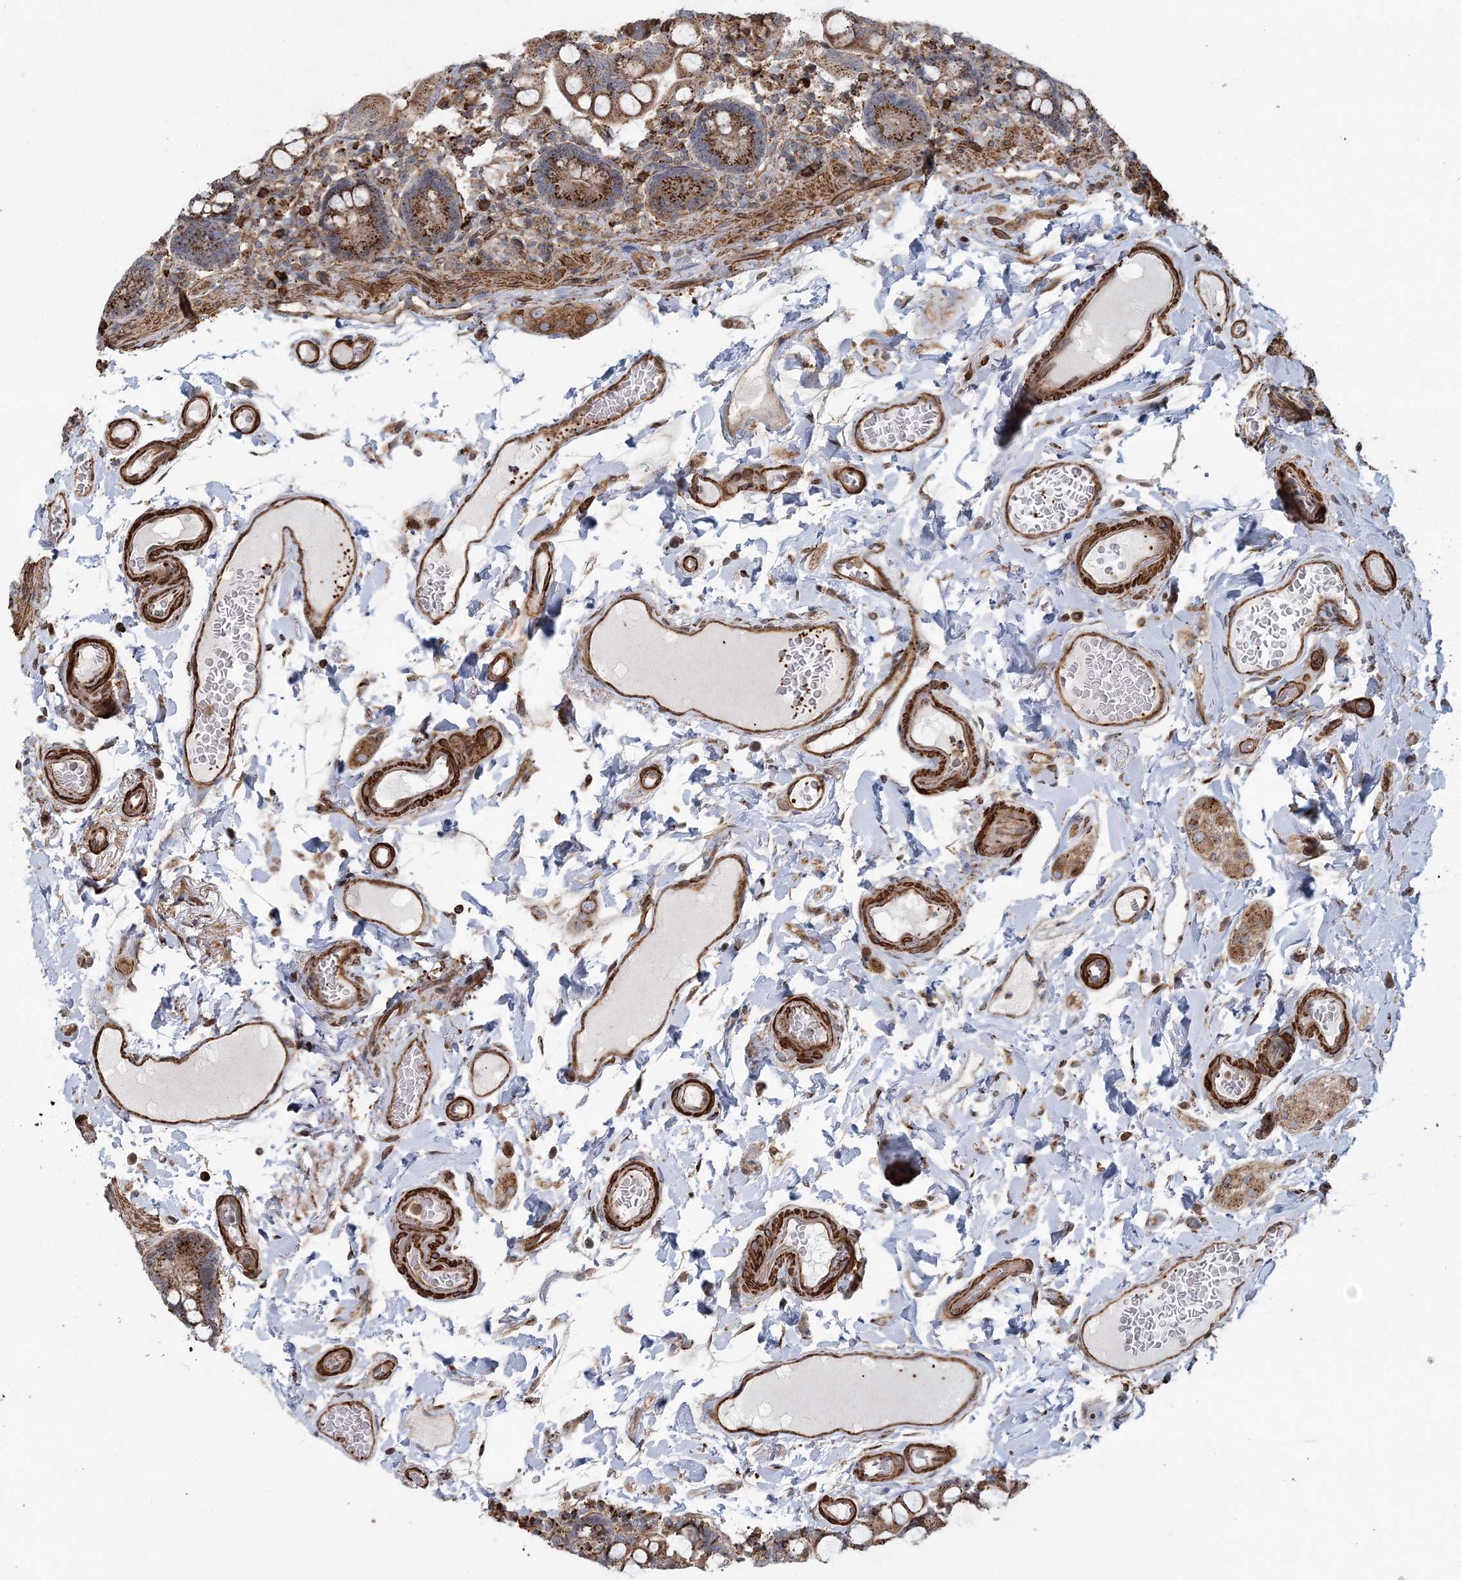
{"staining": {"intensity": "strong", "quantity": ">75%", "location": "cytoplasmic/membranous"}, "tissue": "small intestine", "cell_type": "Glandular cells", "image_type": "normal", "snomed": [{"axis": "morphology", "description": "Normal tissue, NOS"}, {"axis": "topography", "description": "Small intestine"}], "caption": "Benign small intestine reveals strong cytoplasmic/membranous staining in approximately >75% of glandular cells Using DAB (brown) and hematoxylin (blue) stains, captured at high magnification using brightfield microscopy..", "gene": "TRAF3IP2", "patient": {"sex": "female", "age": 64}}